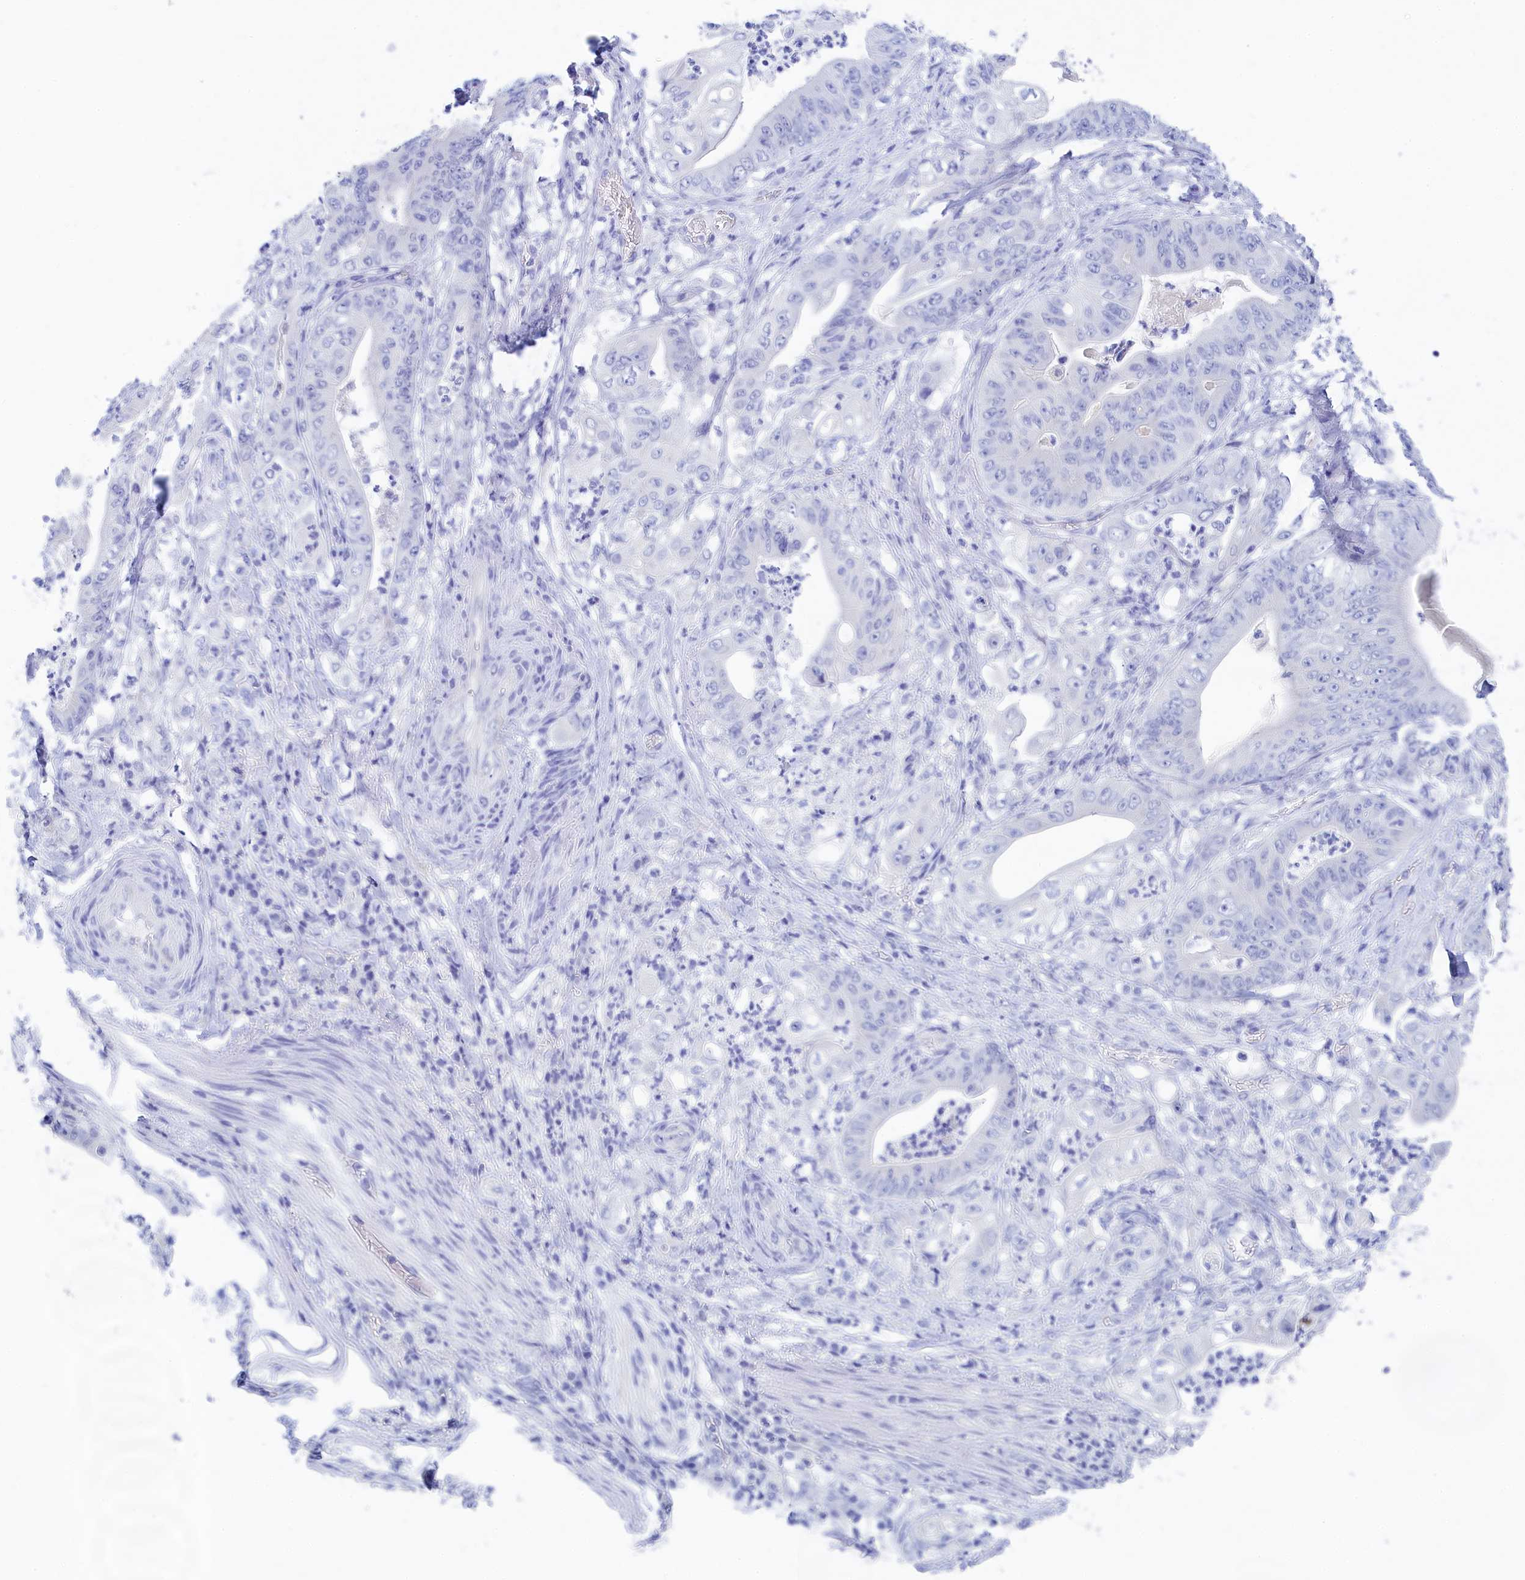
{"staining": {"intensity": "negative", "quantity": "none", "location": "none"}, "tissue": "stomach cancer", "cell_type": "Tumor cells", "image_type": "cancer", "snomed": [{"axis": "morphology", "description": "Adenocarcinoma, NOS"}, {"axis": "topography", "description": "Stomach"}], "caption": "The micrograph demonstrates no staining of tumor cells in stomach cancer (adenocarcinoma).", "gene": "TRIM10", "patient": {"sex": "female", "age": 73}}